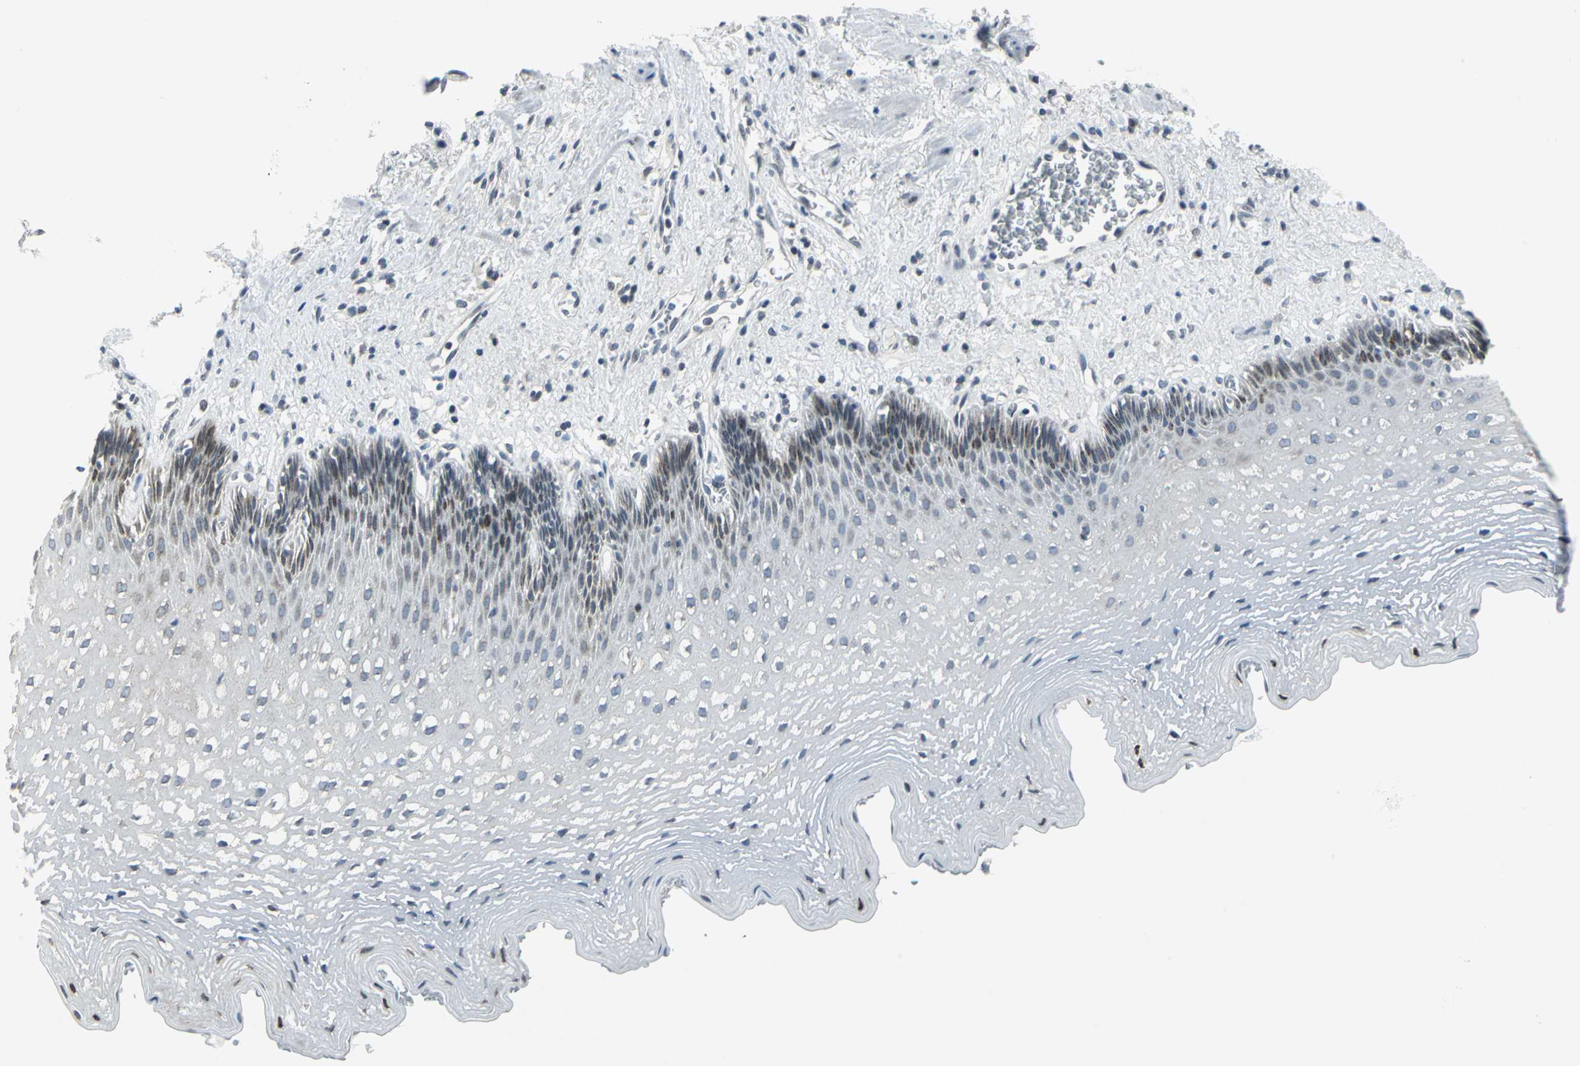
{"staining": {"intensity": "moderate", "quantity": "<25%", "location": "cytoplasmic/membranous"}, "tissue": "esophagus", "cell_type": "Squamous epithelial cells", "image_type": "normal", "snomed": [{"axis": "morphology", "description": "Normal tissue, NOS"}, {"axis": "topography", "description": "Esophagus"}], "caption": "Immunohistochemical staining of normal human esophagus exhibits <25% levels of moderate cytoplasmic/membranous protein expression in about <25% of squamous epithelial cells. The staining is performed using DAB brown chromogen to label protein expression. The nuclei are counter-stained blue using hematoxylin.", "gene": "SNUPN", "patient": {"sex": "female", "age": 70}}